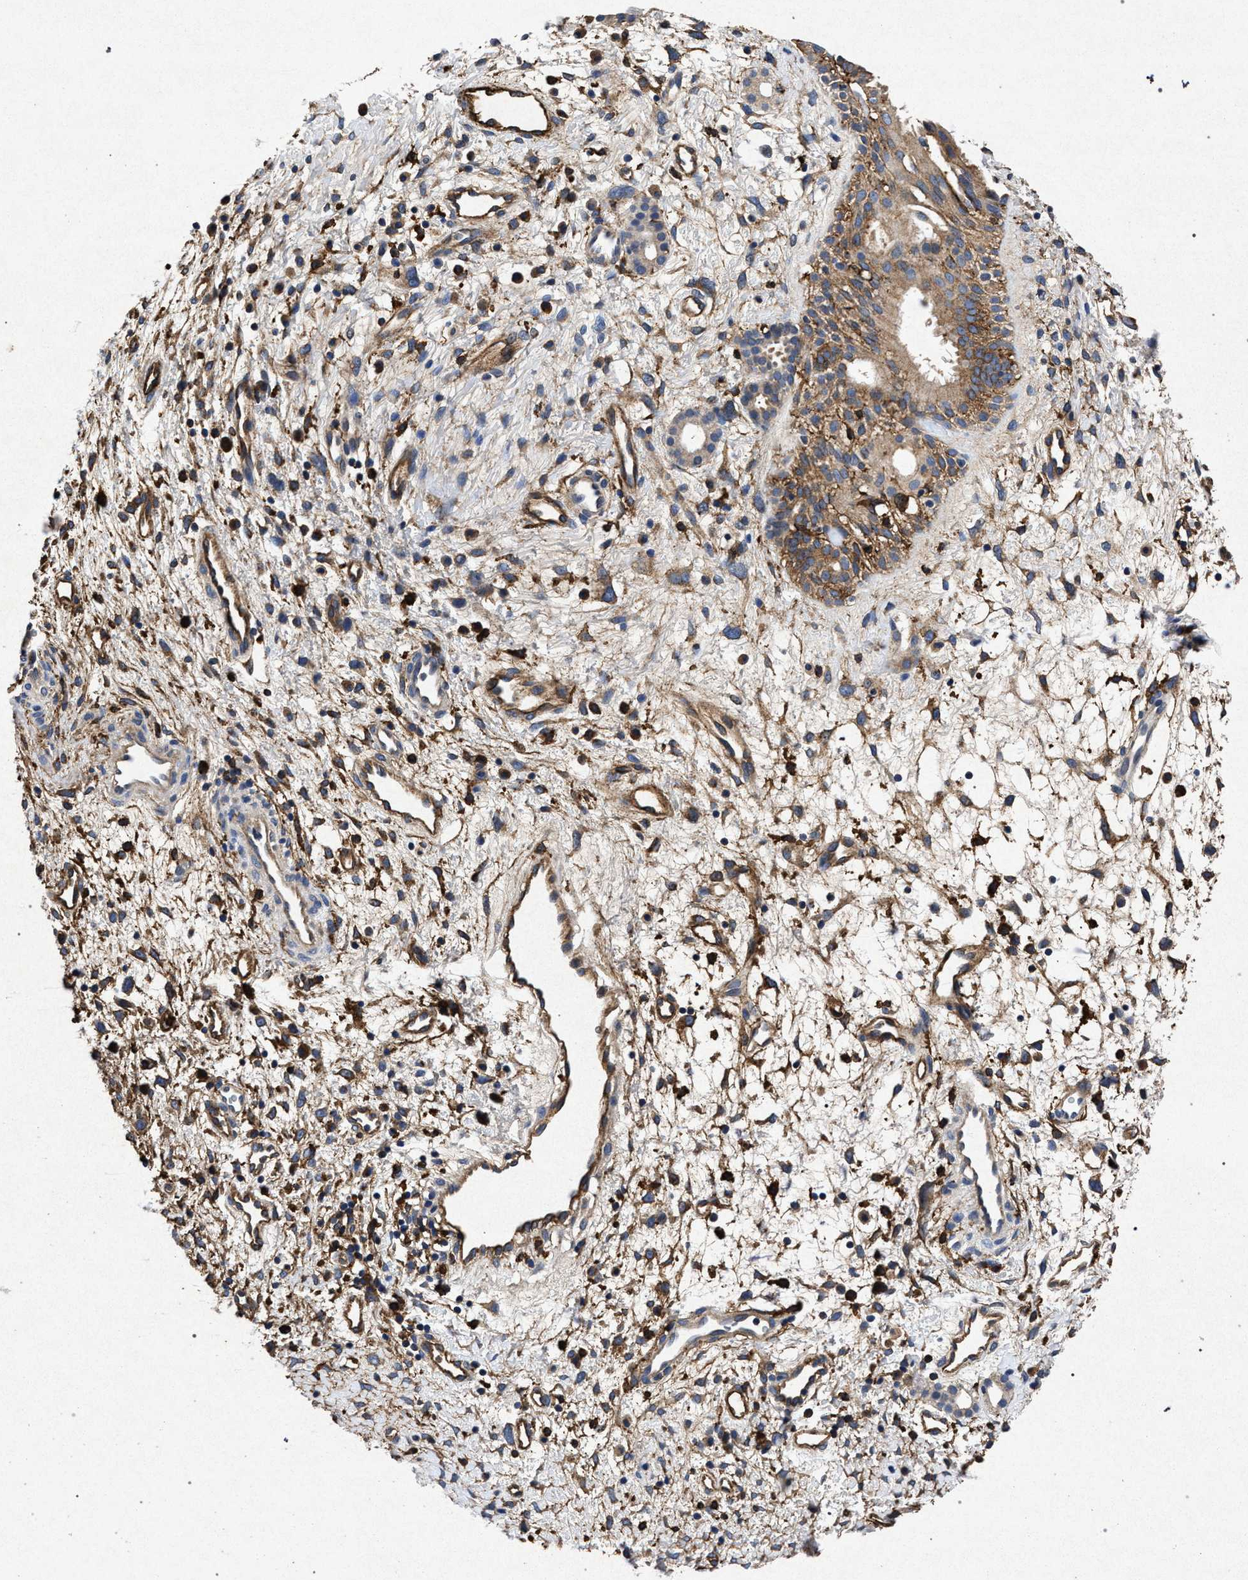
{"staining": {"intensity": "moderate", "quantity": ">75%", "location": "cytoplasmic/membranous"}, "tissue": "nasopharynx", "cell_type": "Respiratory epithelial cells", "image_type": "normal", "snomed": [{"axis": "morphology", "description": "Normal tissue, NOS"}, {"axis": "topography", "description": "Nasopharynx"}], "caption": "There is medium levels of moderate cytoplasmic/membranous positivity in respiratory epithelial cells of benign nasopharynx, as demonstrated by immunohistochemical staining (brown color).", "gene": "MARCKS", "patient": {"sex": "male", "age": 22}}